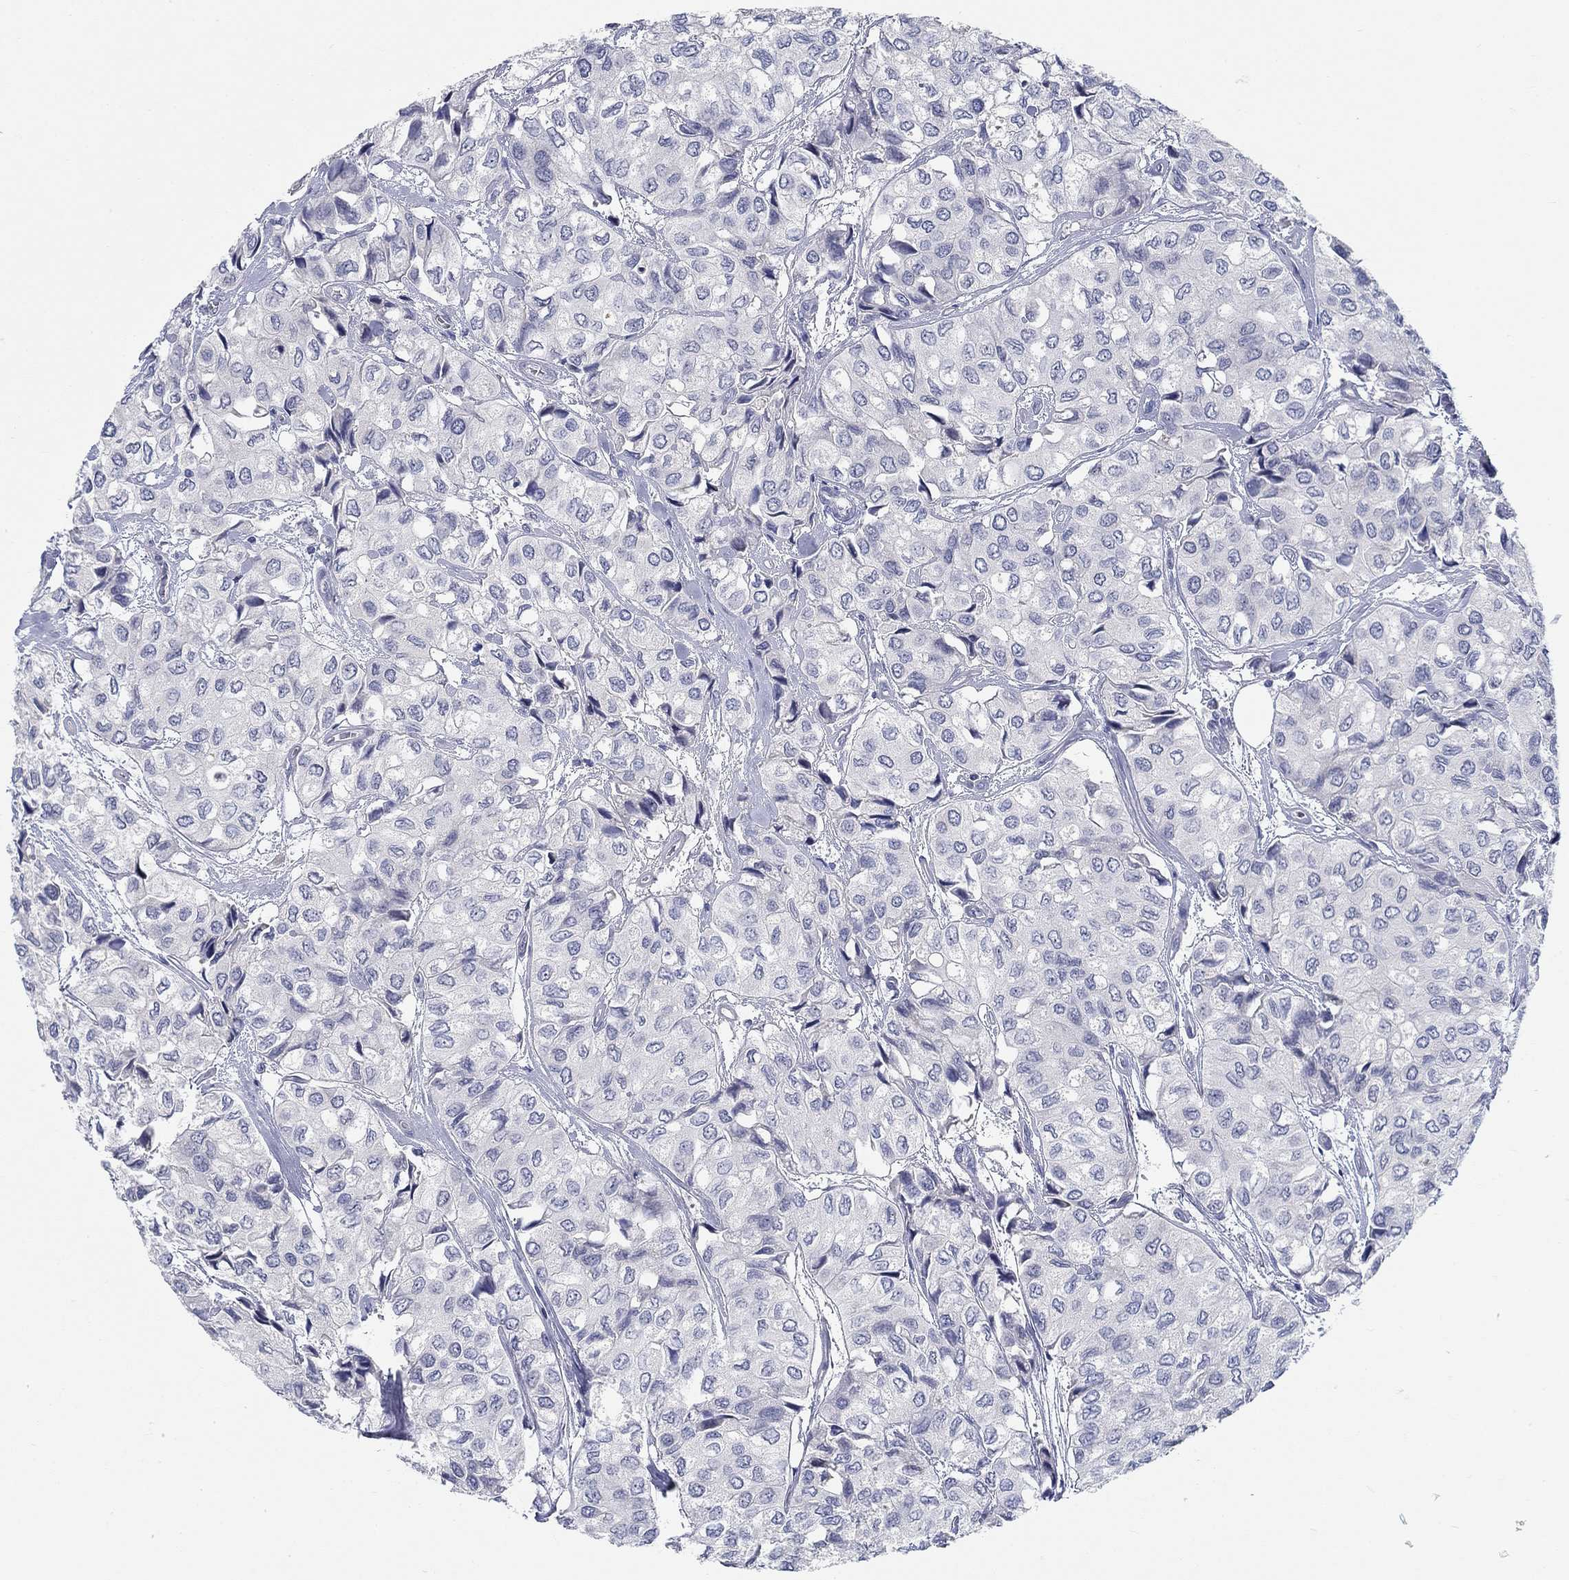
{"staining": {"intensity": "negative", "quantity": "none", "location": "none"}, "tissue": "urothelial cancer", "cell_type": "Tumor cells", "image_type": "cancer", "snomed": [{"axis": "morphology", "description": "Urothelial carcinoma, High grade"}, {"axis": "topography", "description": "Urinary bladder"}], "caption": "IHC of human urothelial cancer reveals no positivity in tumor cells.", "gene": "SMIM18", "patient": {"sex": "male", "age": 73}}